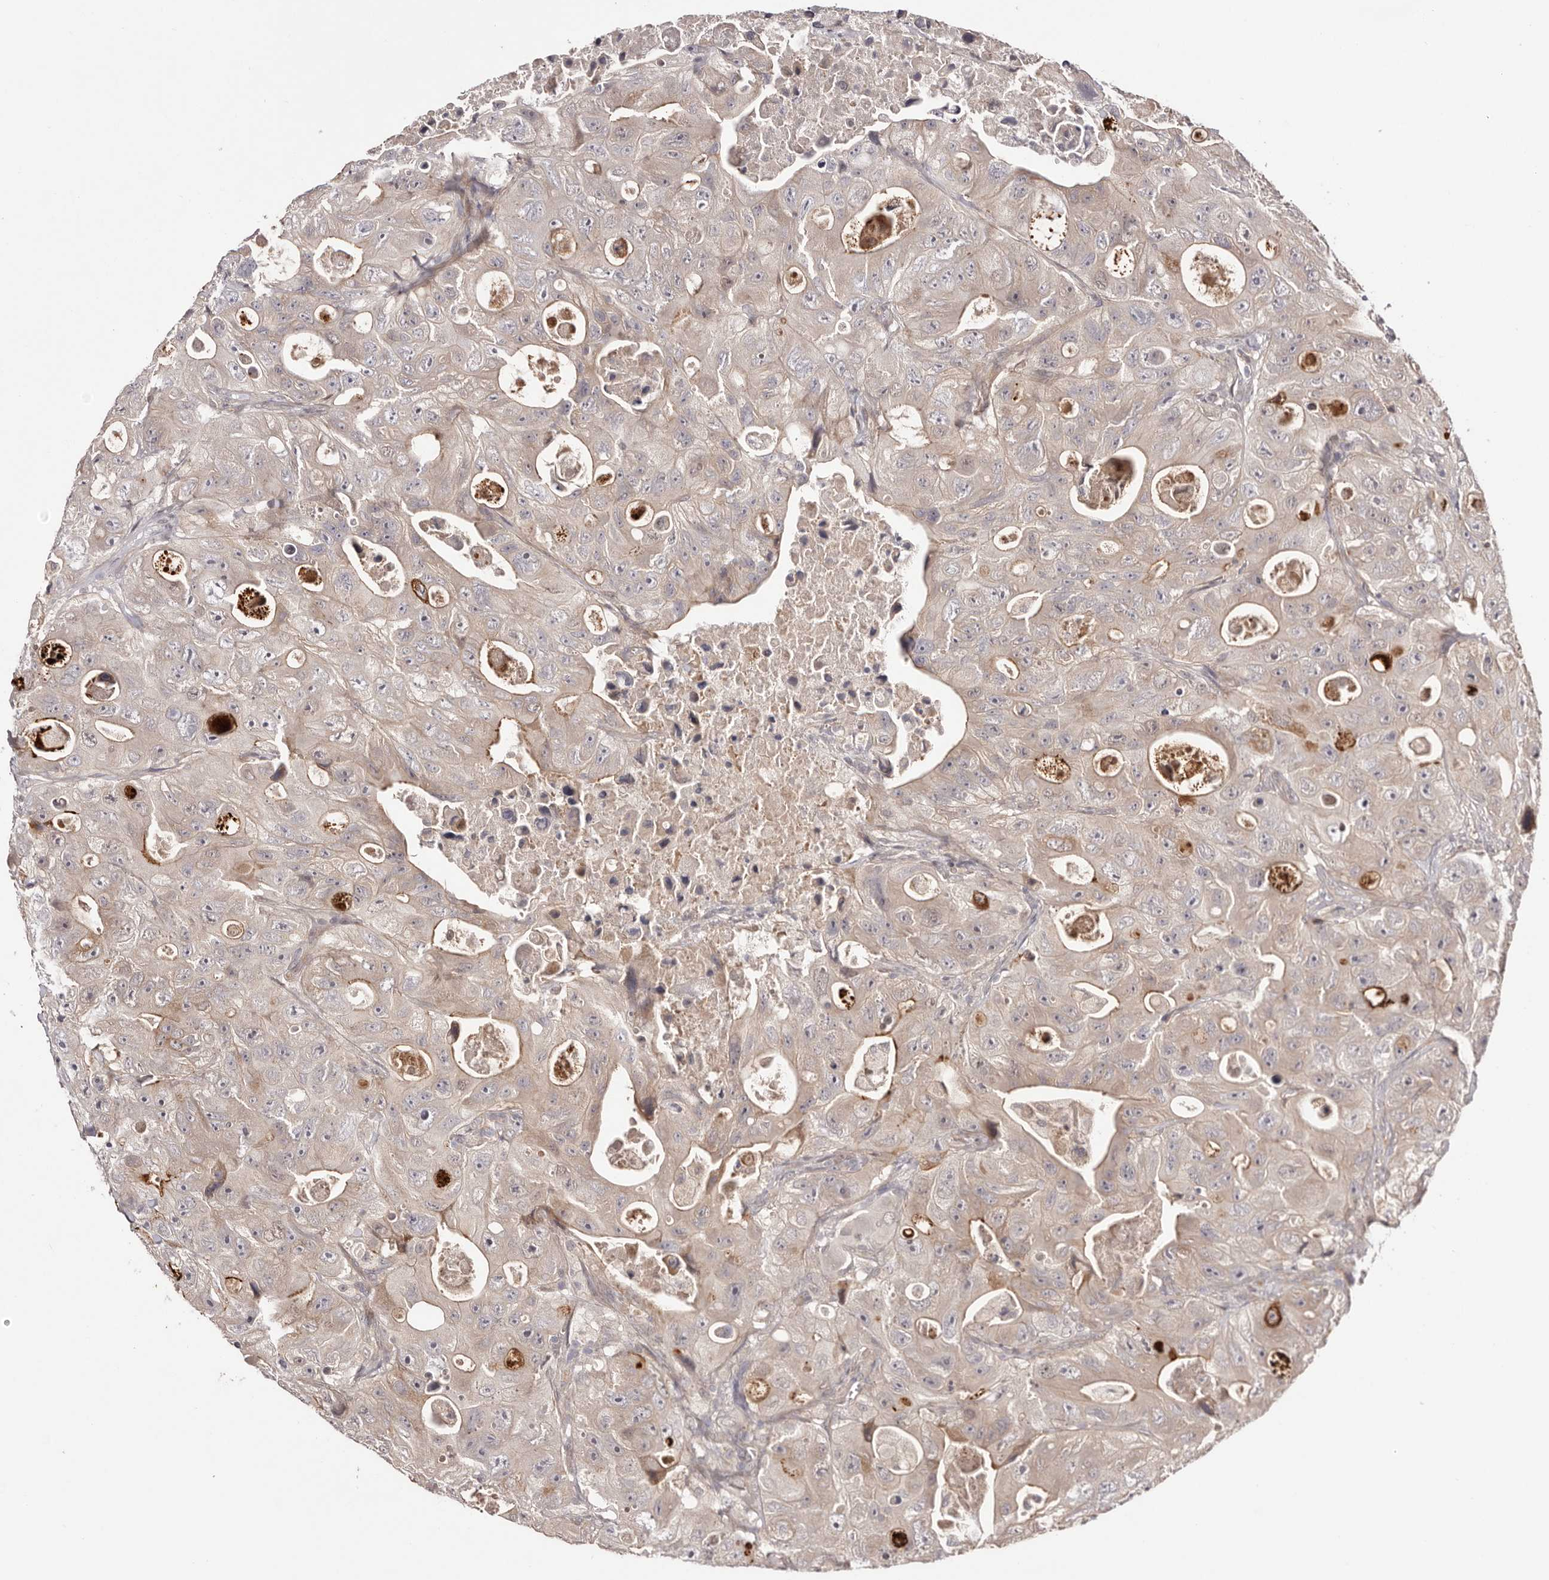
{"staining": {"intensity": "weak", "quantity": "<25%", "location": "cytoplasmic/membranous"}, "tissue": "colorectal cancer", "cell_type": "Tumor cells", "image_type": "cancer", "snomed": [{"axis": "morphology", "description": "Adenocarcinoma, NOS"}, {"axis": "topography", "description": "Colon"}], "caption": "Adenocarcinoma (colorectal) stained for a protein using immunohistochemistry displays no staining tumor cells.", "gene": "EGR3", "patient": {"sex": "female", "age": 46}}